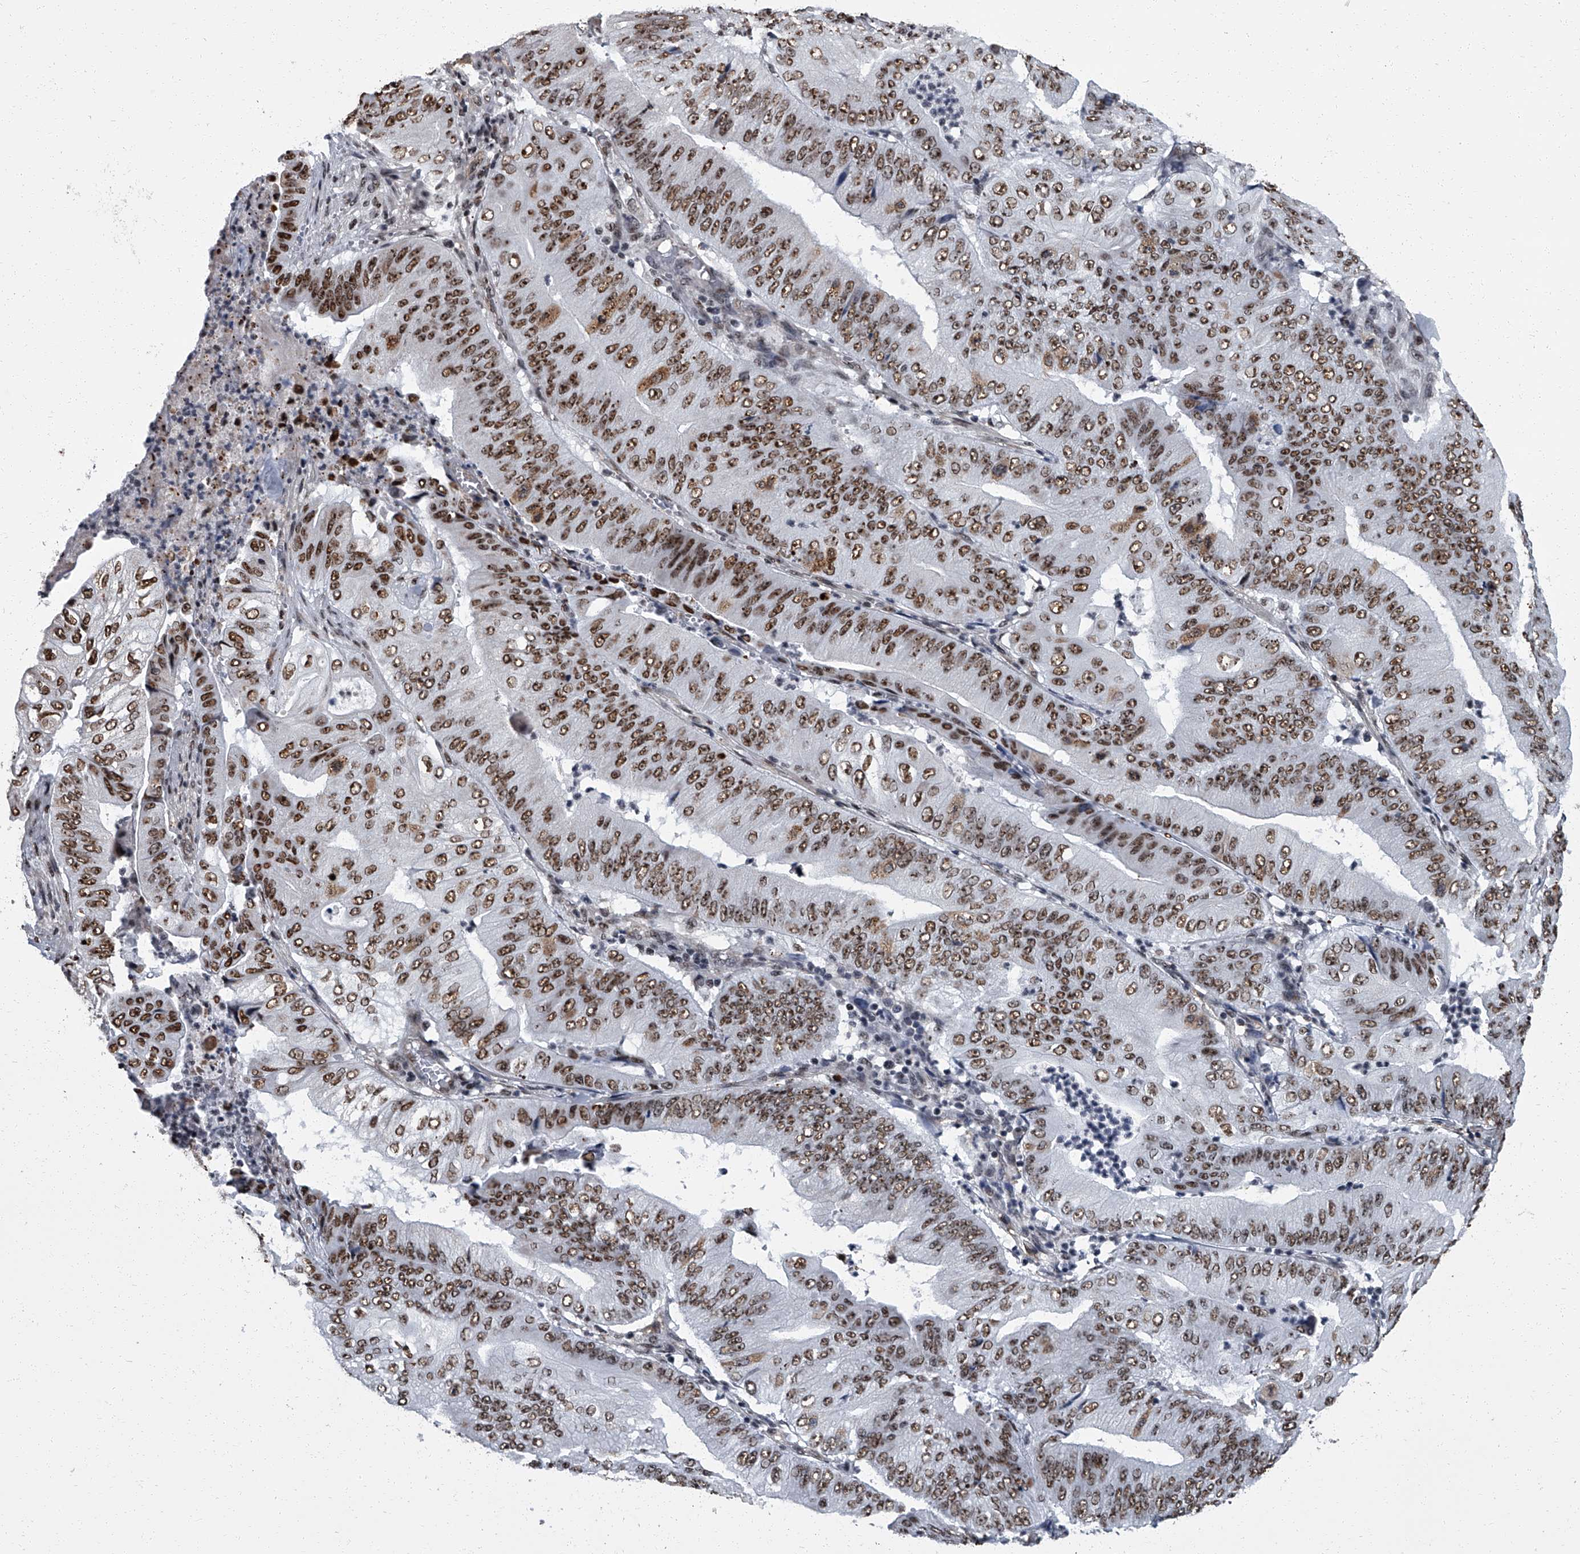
{"staining": {"intensity": "moderate", "quantity": ">75%", "location": "nuclear"}, "tissue": "pancreatic cancer", "cell_type": "Tumor cells", "image_type": "cancer", "snomed": [{"axis": "morphology", "description": "Adenocarcinoma, NOS"}, {"axis": "topography", "description": "Pancreas"}], "caption": "A photomicrograph of human adenocarcinoma (pancreatic) stained for a protein displays moderate nuclear brown staining in tumor cells.", "gene": "ZNF518B", "patient": {"sex": "female", "age": 77}}